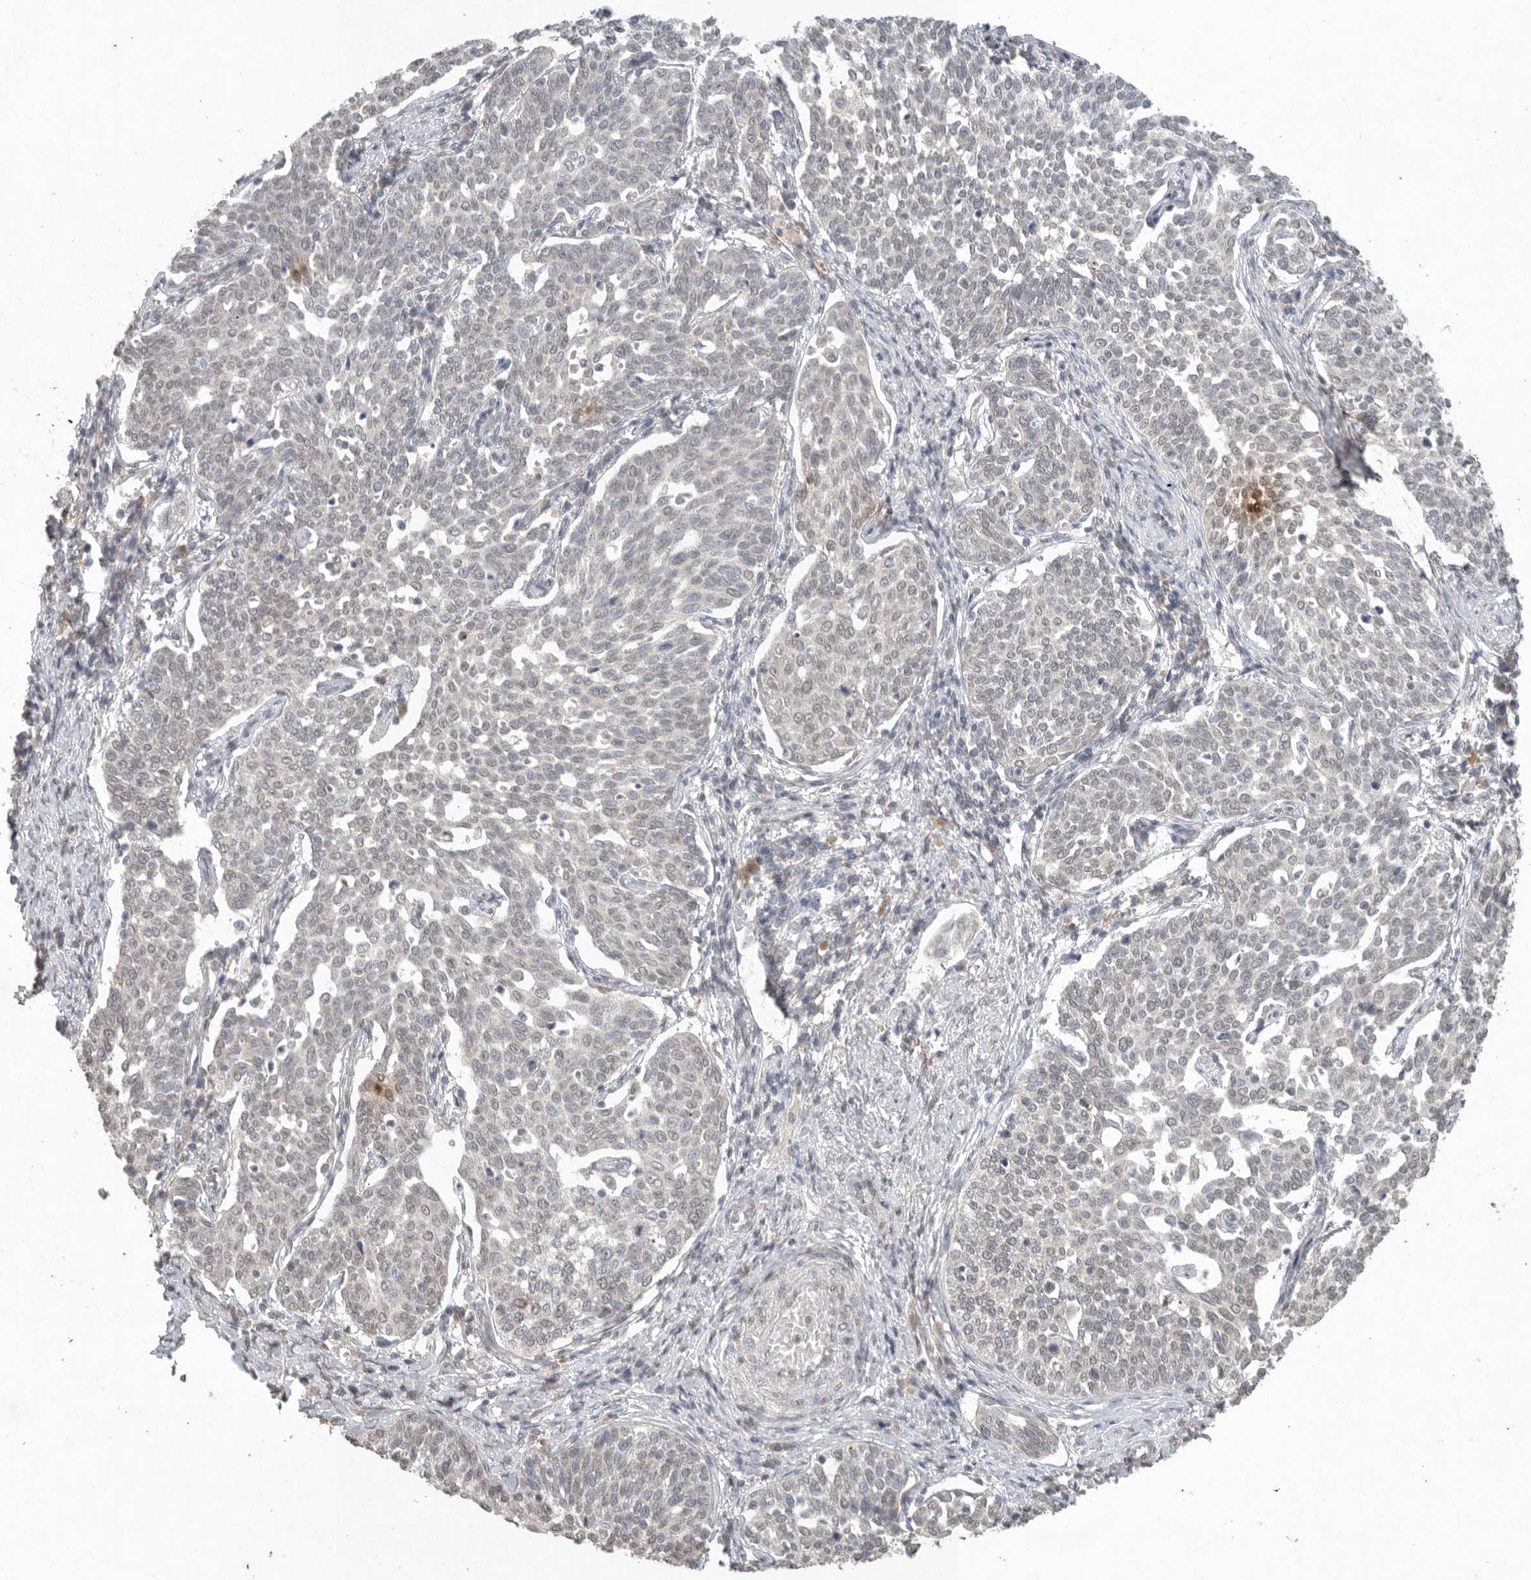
{"staining": {"intensity": "negative", "quantity": "none", "location": "none"}, "tissue": "cervical cancer", "cell_type": "Tumor cells", "image_type": "cancer", "snomed": [{"axis": "morphology", "description": "Squamous cell carcinoma, NOS"}, {"axis": "topography", "description": "Cervix"}], "caption": "This image is of cervical cancer stained with immunohistochemistry to label a protein in brown with the nuclei are counter-stained blue. There is no positivity in tumor cells.", "gene": "KLK5", "patient": {"sex": "female", "age": 34}}